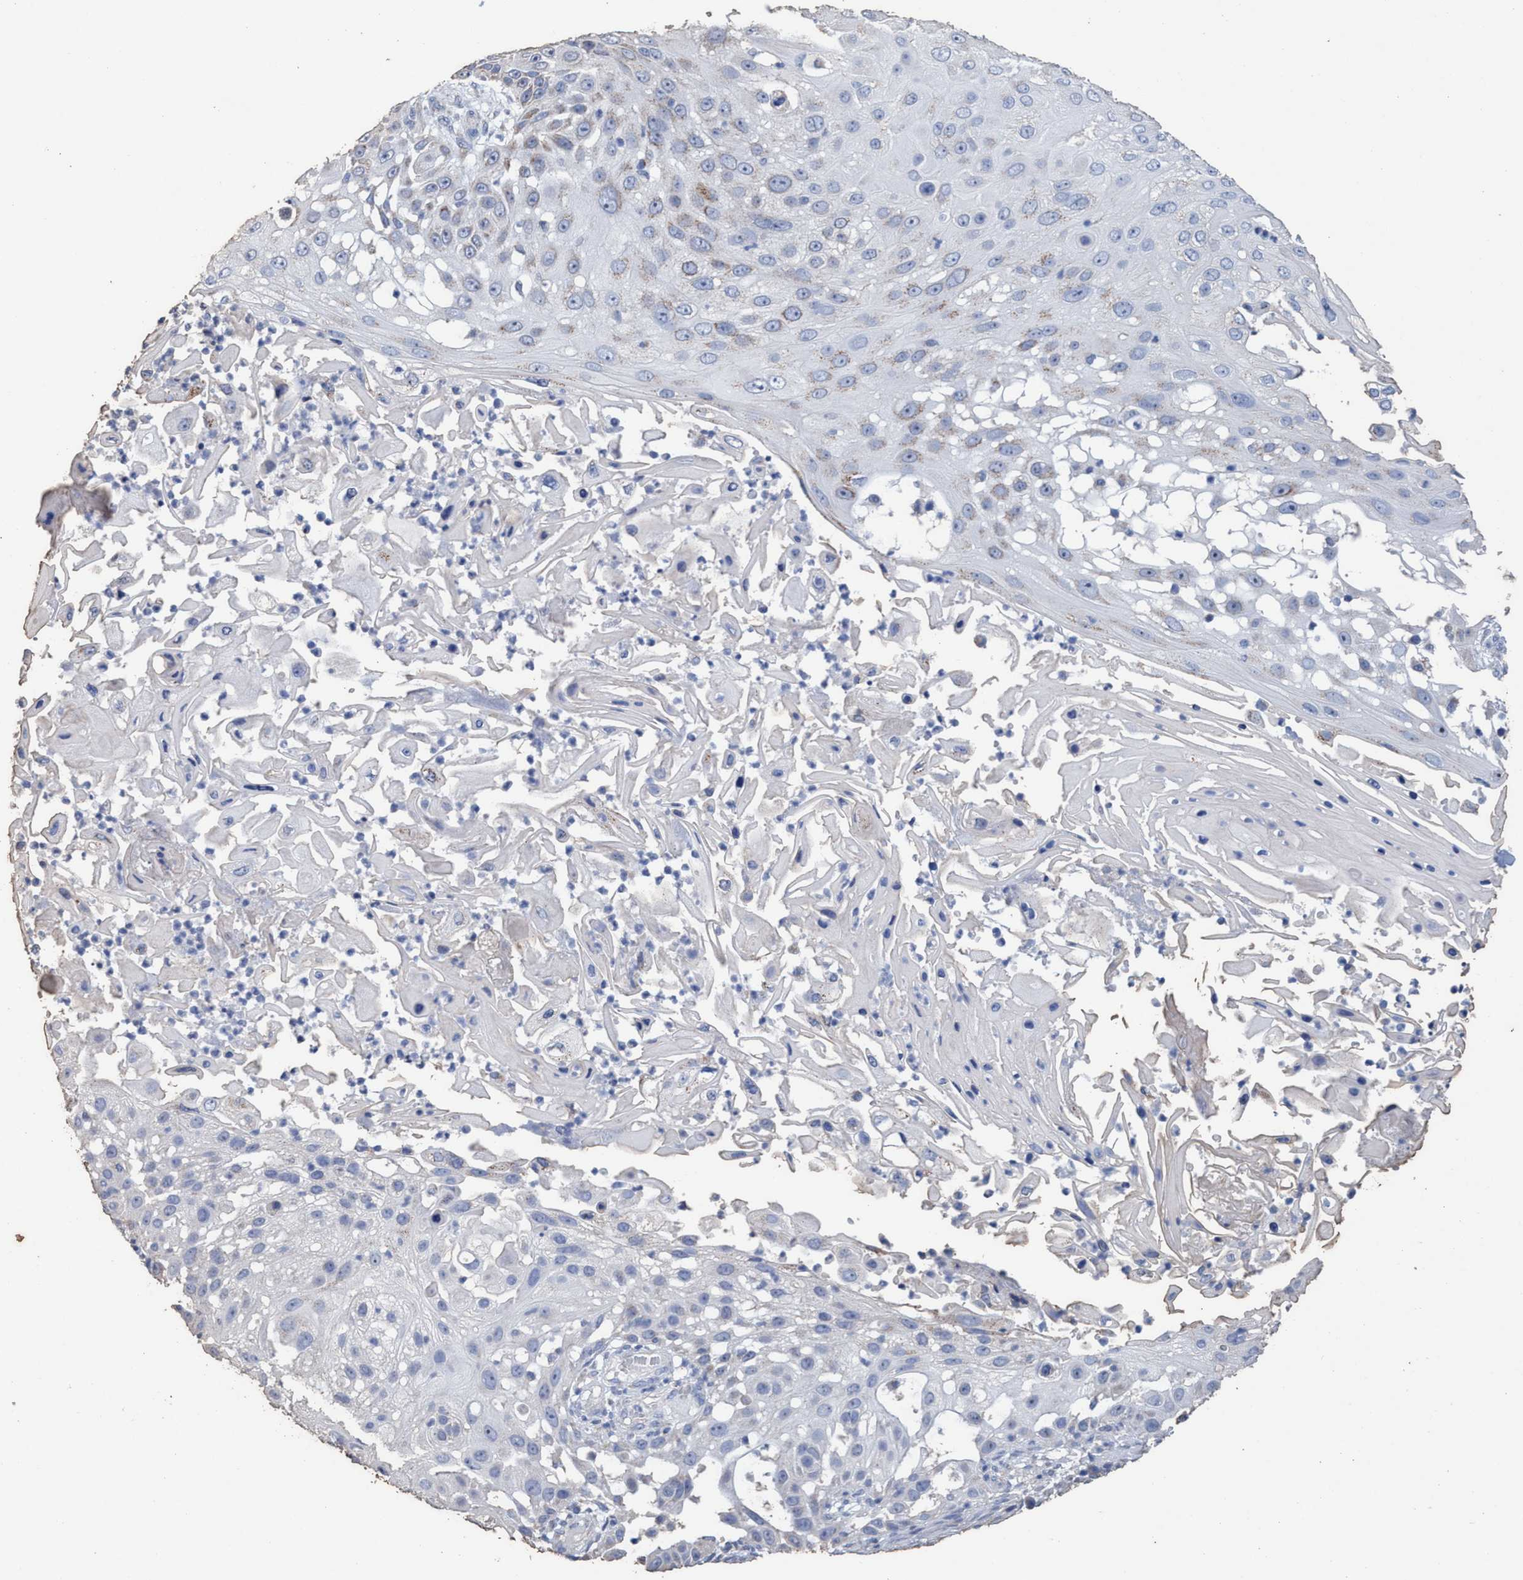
{"staining": {"intensity": "weak", "quantity": "<25%", "location": "cytoplasmic/membranous"}, "tissue": "skin cancer", "cell_type": "Tumor cells", "image_type": "cancer", "snomed": [{"axis": "morphology", "description": "Squamous cell carcinoma, NOS"}, {"axis": "topography", "description": "Skin"}], "caption": "Tumor cells are negative for brown protein staining in squamous cell carcinoma (skin).", "gene": "RSAD1", "patient": {"sex": "female", "age": 44}}